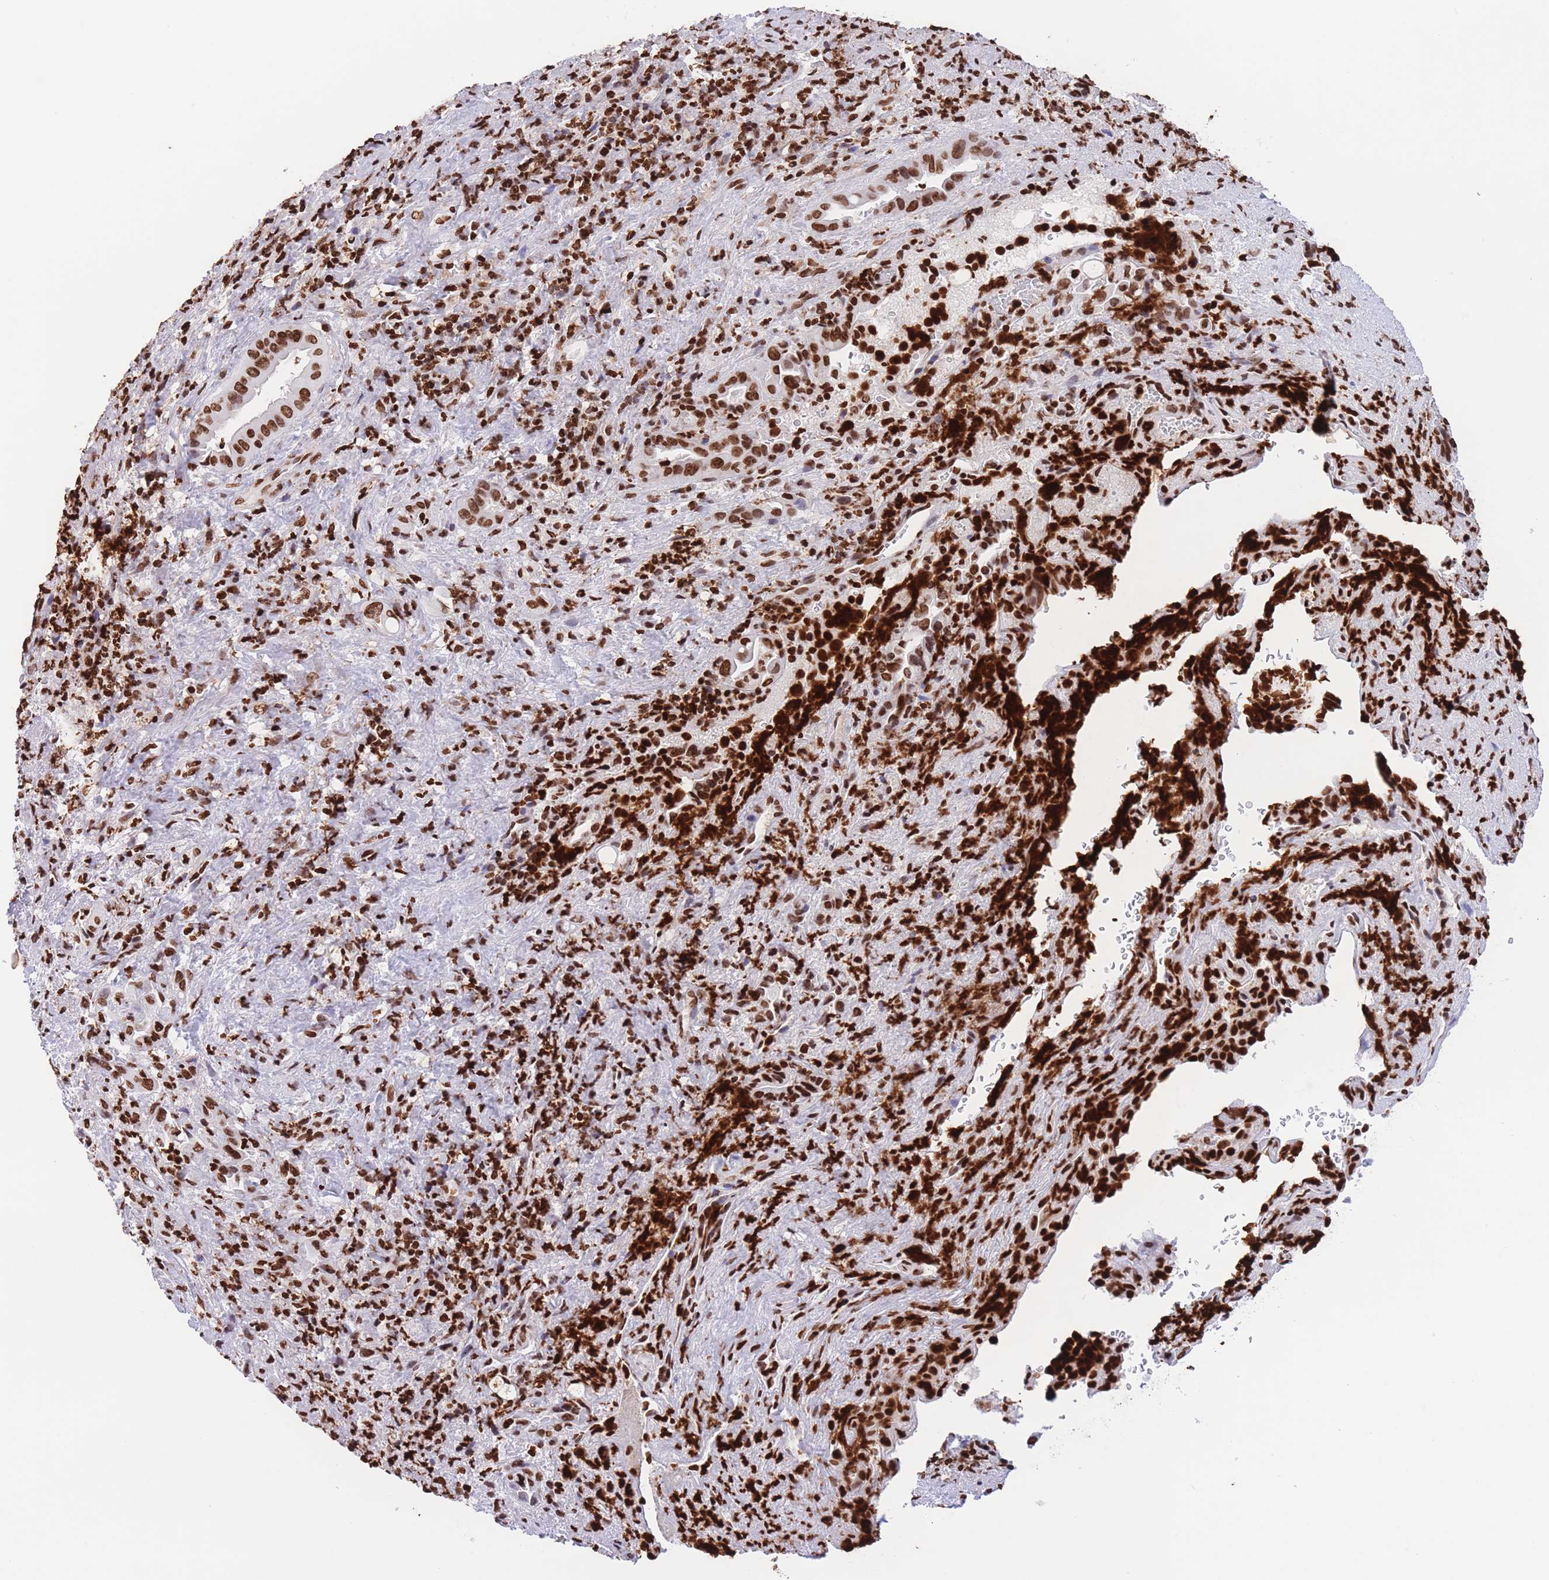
{"staining": {"intensity": "strong", "quantity": ">75%", "location": "nuclear"}, "tissue": "liver cancer", "cell_type": "Tumor cells", "image_type": "cancer", "snomed": [{"axis": "morphology", "description": "Cholangiocarcinoma"}, {"axis": "topography", "description": "Liver"}], "caption": "Immunohistochemical staining of human cholangiocarcinoma (liver) demonstrates high levels of strong nuclear staining in about >75% of tumor cells.", "gene": "H2BC11", "patient": {"sex": "female", "age": 68}}